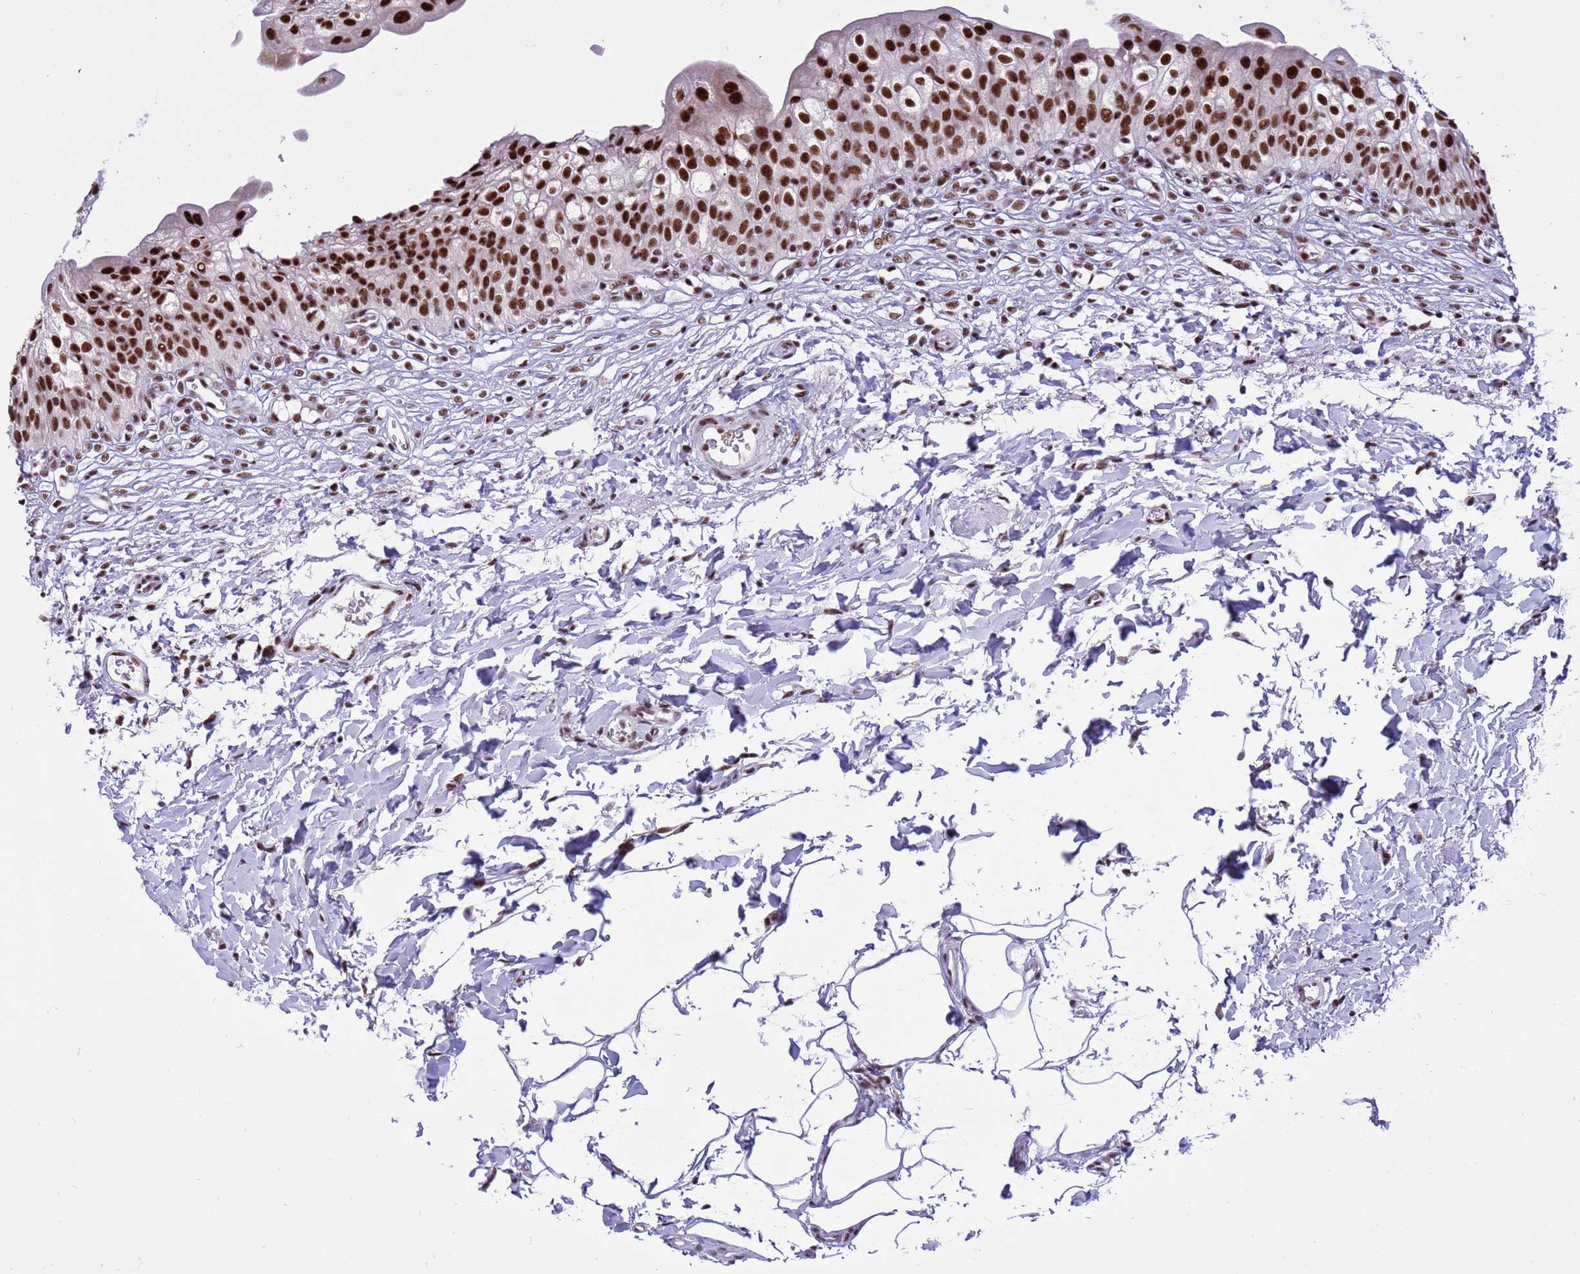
{"staining": {"intensity": "strong", "quantity": ">75%", "location": "nuclear"}, "tissue": "urinary bladder", "cell_type": "Urothelial cells", "image_type": "normal", "snomed": [{"axis": "morphology", "description": "Normal tissue, NOS"}, {"axis": "topography", "description": "Urinary bladder"}], "caption": "Immunohistochemistry (IHC) image of benign urinary bladder: urinary bladder stained using immunohistochemistry (IHC) shows high levels of strong protein expression localized specifically in the nuclear of urothelial cells, appearing as a nuclear brown color.", "gene": "THOC2", "patient": {"sex": "male", "age": 55}}